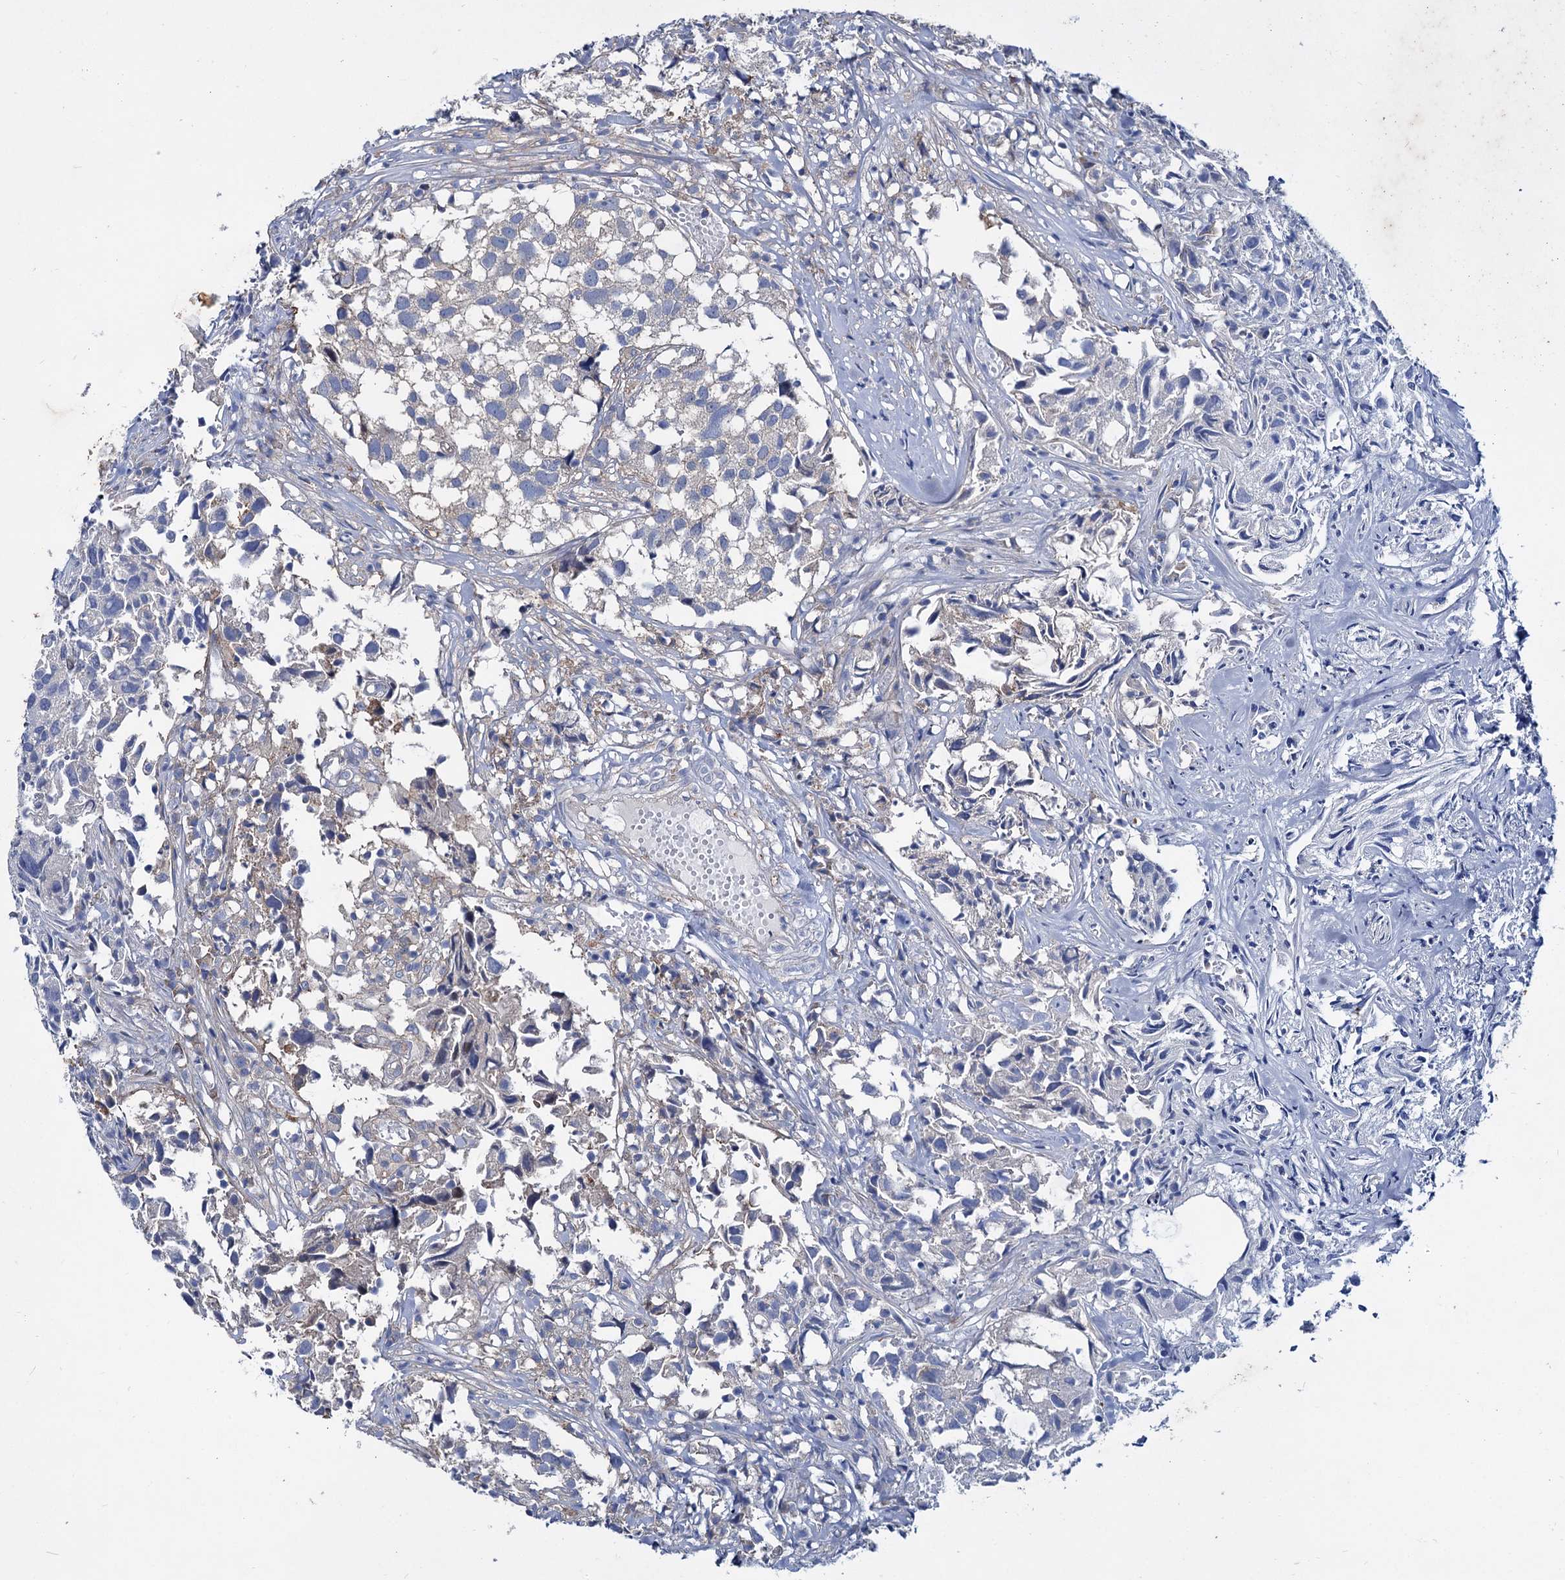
{"staining": {"intensity": "negative", "quantity": "none", "location": "none"}, "tissue": "urothelial cancer", "cell_type": "Tumor cells", "image_type": "cancer", "snomed": [{"axis": "morphology", "description": "Urothelial carcinoma, High grade"}, {"axis": "topography", "description": "Urinary bladder"}], "caption": "Immunohistochemistry (IHC) of human urothelial cancer exhibits no positivity in tumor cells.", "gene": "TRIM55", "patient": {"sex": "female", "age": 75}}